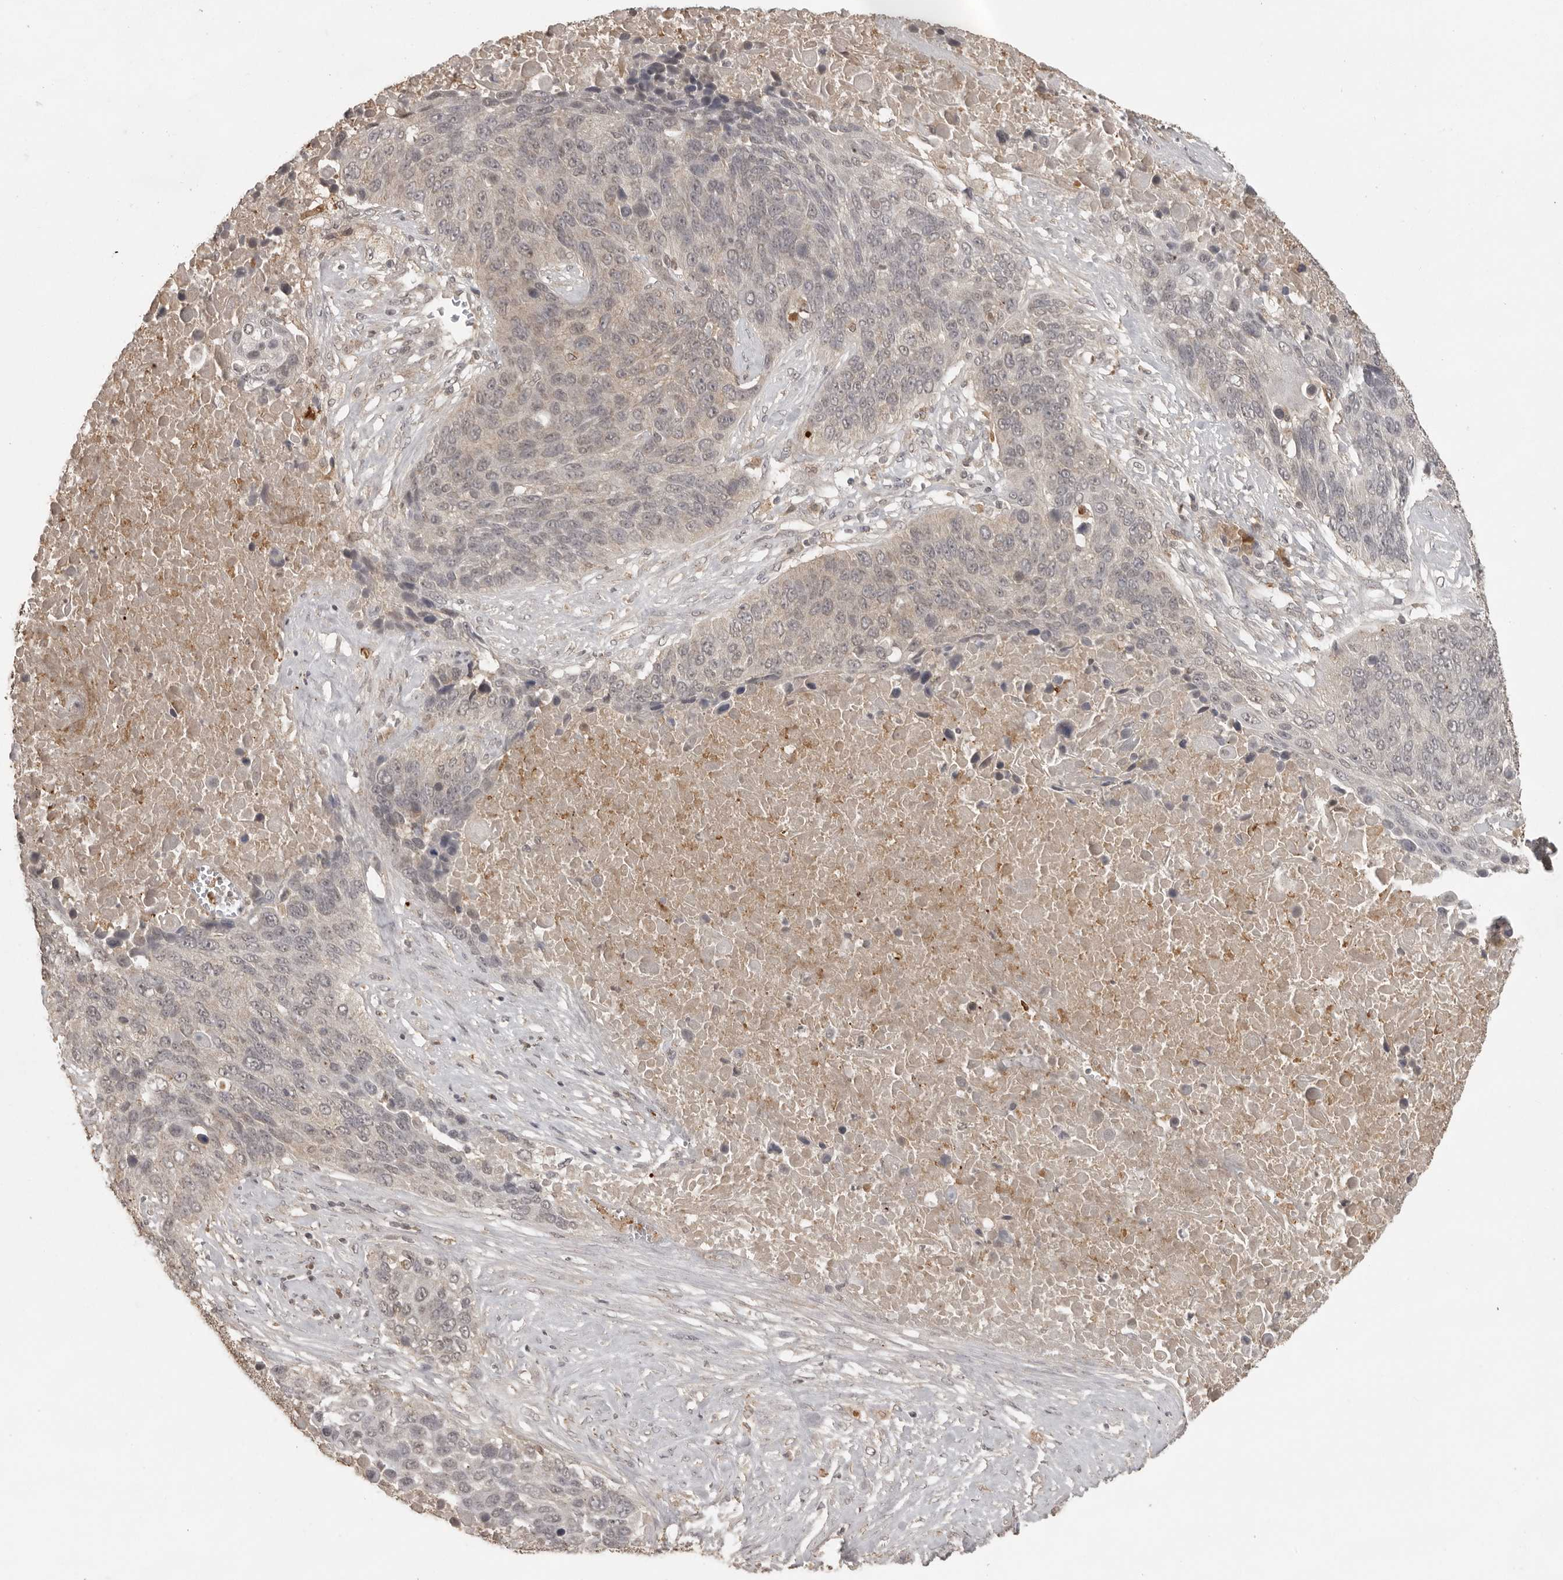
{"staining": {"intensity": "negative", "quantity": "none", "location": "none"}, "tissue": "lung cancer", "cell_type": "Tumor cells", "image_type": "cancer", "snomed": [{"axis": "morphology", "description": "Squamous cell carcinoma, NOS"}, {"axis": "topography", "description": "Lung"}], "caption": "IHC of lung cancer (squamous cell carcinoma) reveals no positivity in tumor cells.", "gene": "CTF1", "patient": {"sex": "male", "age": 66}}